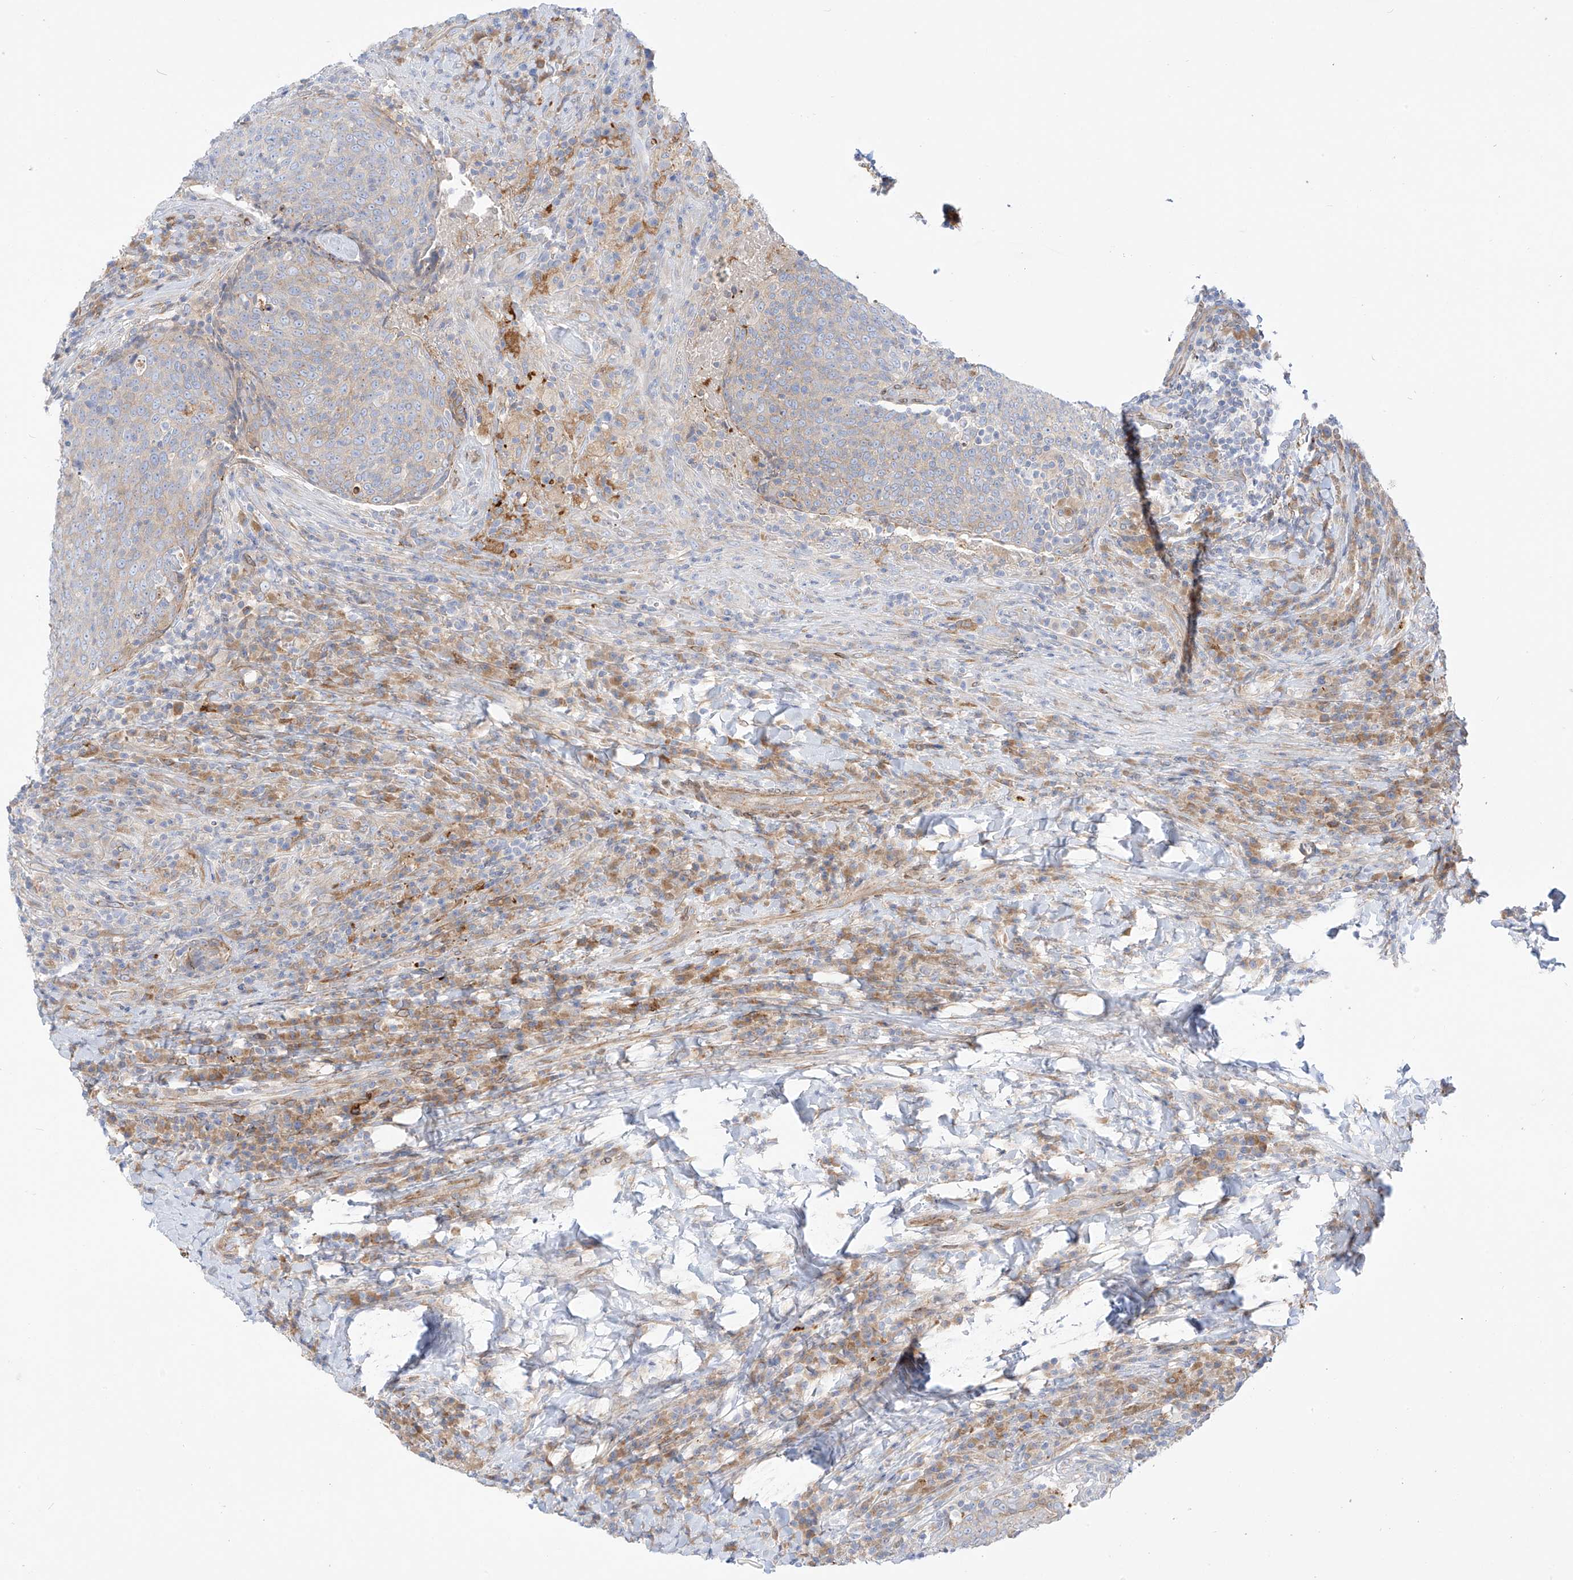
{"staining": {"intensity": "weak", "quantity": "<25%", "location": "cytoplasmic/membranous"}, "tissue": "head and neck cancer", "cell_type": "Tumor cells", "image_type": "cancer", "snomed": [{"axis": "morphology", "description": "Squamous cell carcinoma, NOS"}, {"axis": "morphology", "description": "Squamous cell carcinoma, metastatic, NOS"}, {"axis": "topography", "description": "Lymph node"}, {"axis": "topography", "description": "Head-Neck"}], "caption": "This is a histopathology image of immunohistochemistry staining of head and neck squamous cell carcinoma, which shows no expression in tumor cells.", "gene": "PCYOX1", "patient": {"sex": "male", "age": 62}}